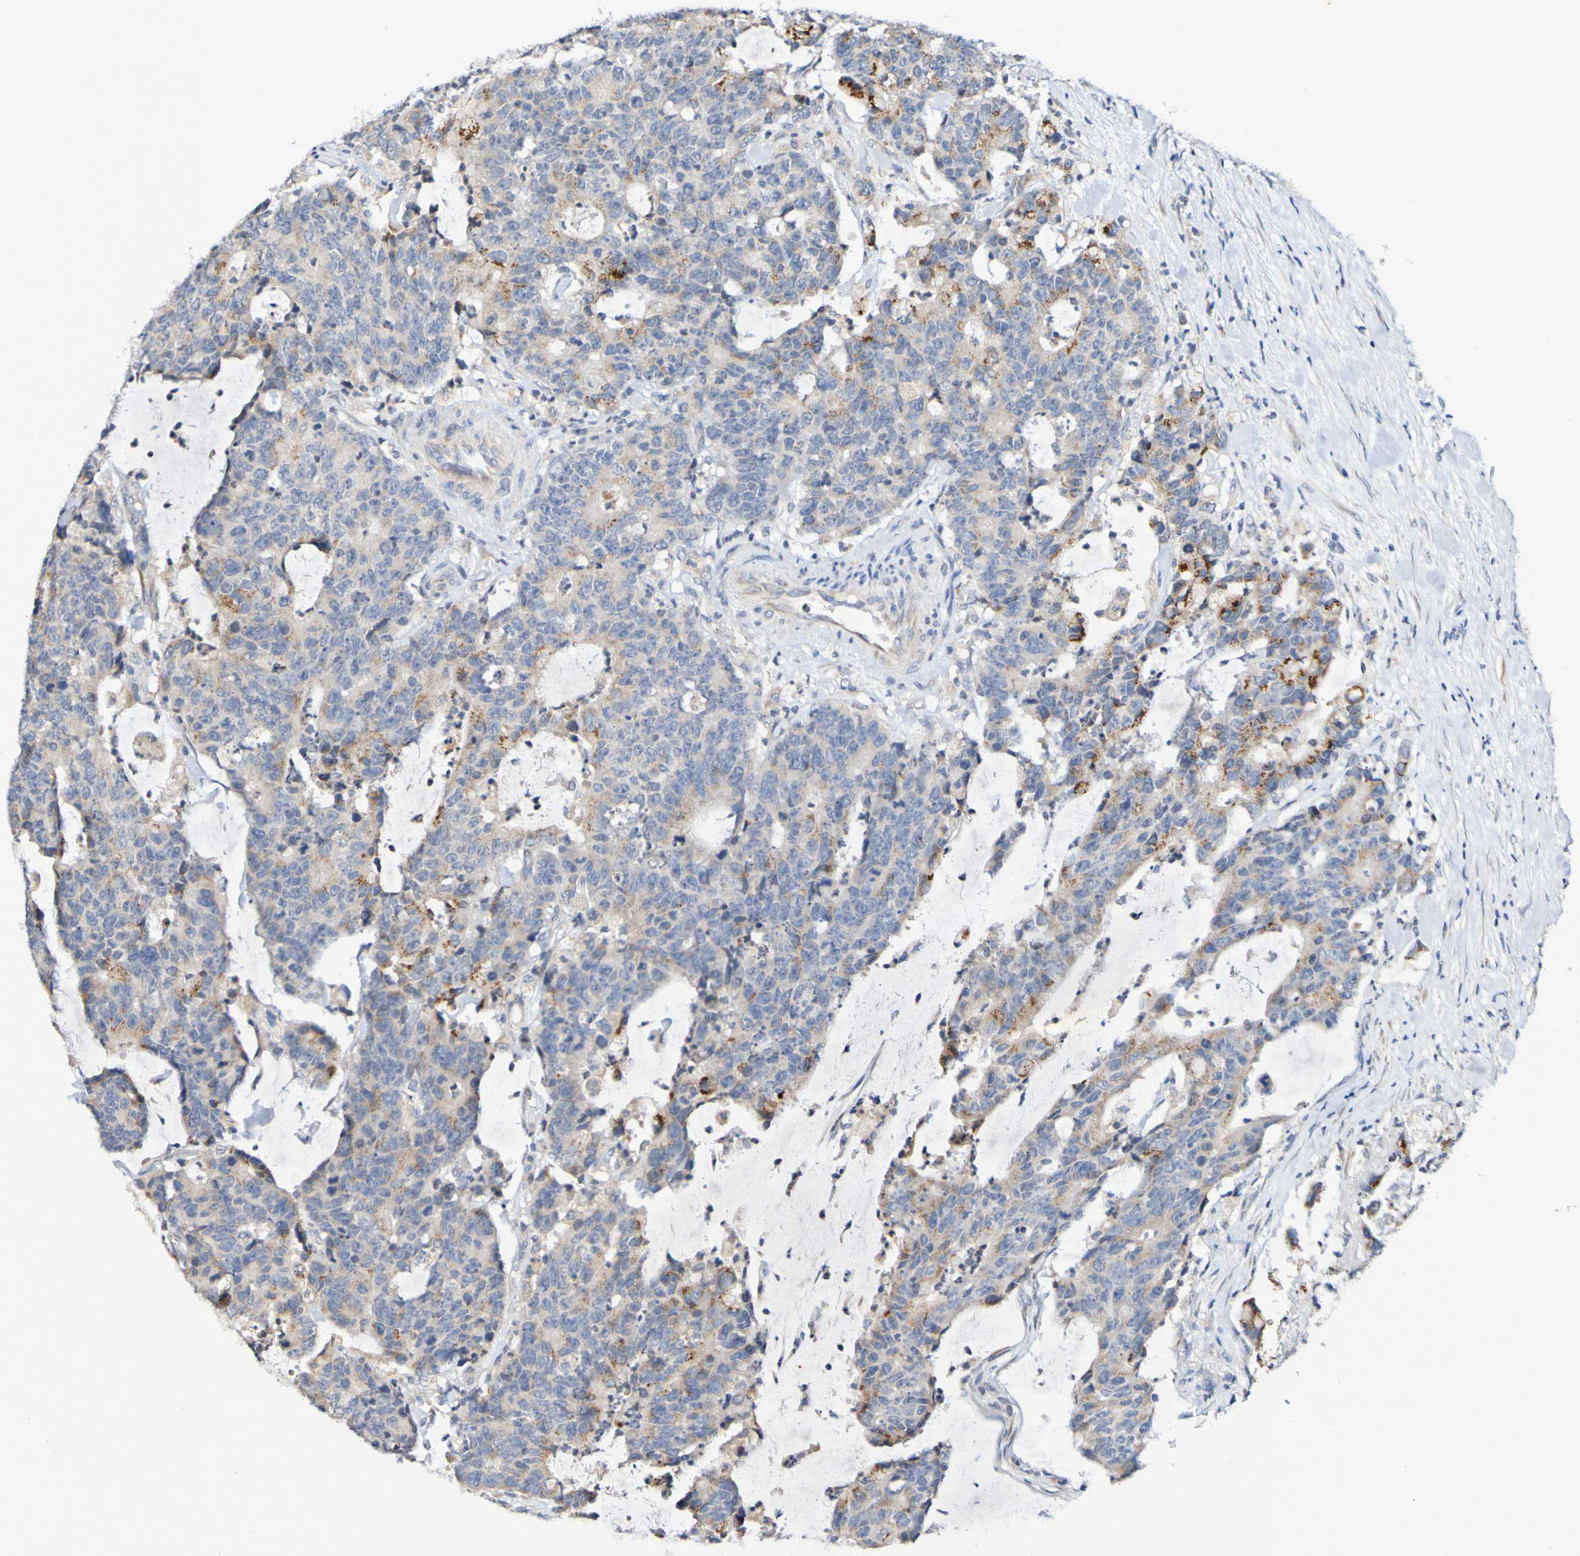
{"staining": {"intensity": "moderate", "quantity": "25%-75%", "location": "cytoplasmic/membranous"}, "tissue": "colorectal cancer", "cell_type": "Tumor cells", "image_type": "cancer", "snomed": [{"axis": "morphology", "description": "Adenocarcinoma, NOS"}, {"axis": "topography", "description": "Colon"}], "caption": "Brown immunohistochemical staining in human colorectal adenocarcinoma reveals moderate cytoplasmic/membranous expression in about 25%-75% of tumor cells.", "gene": "PTP4A2", "patient": {"sex": "female", "age": 86}}